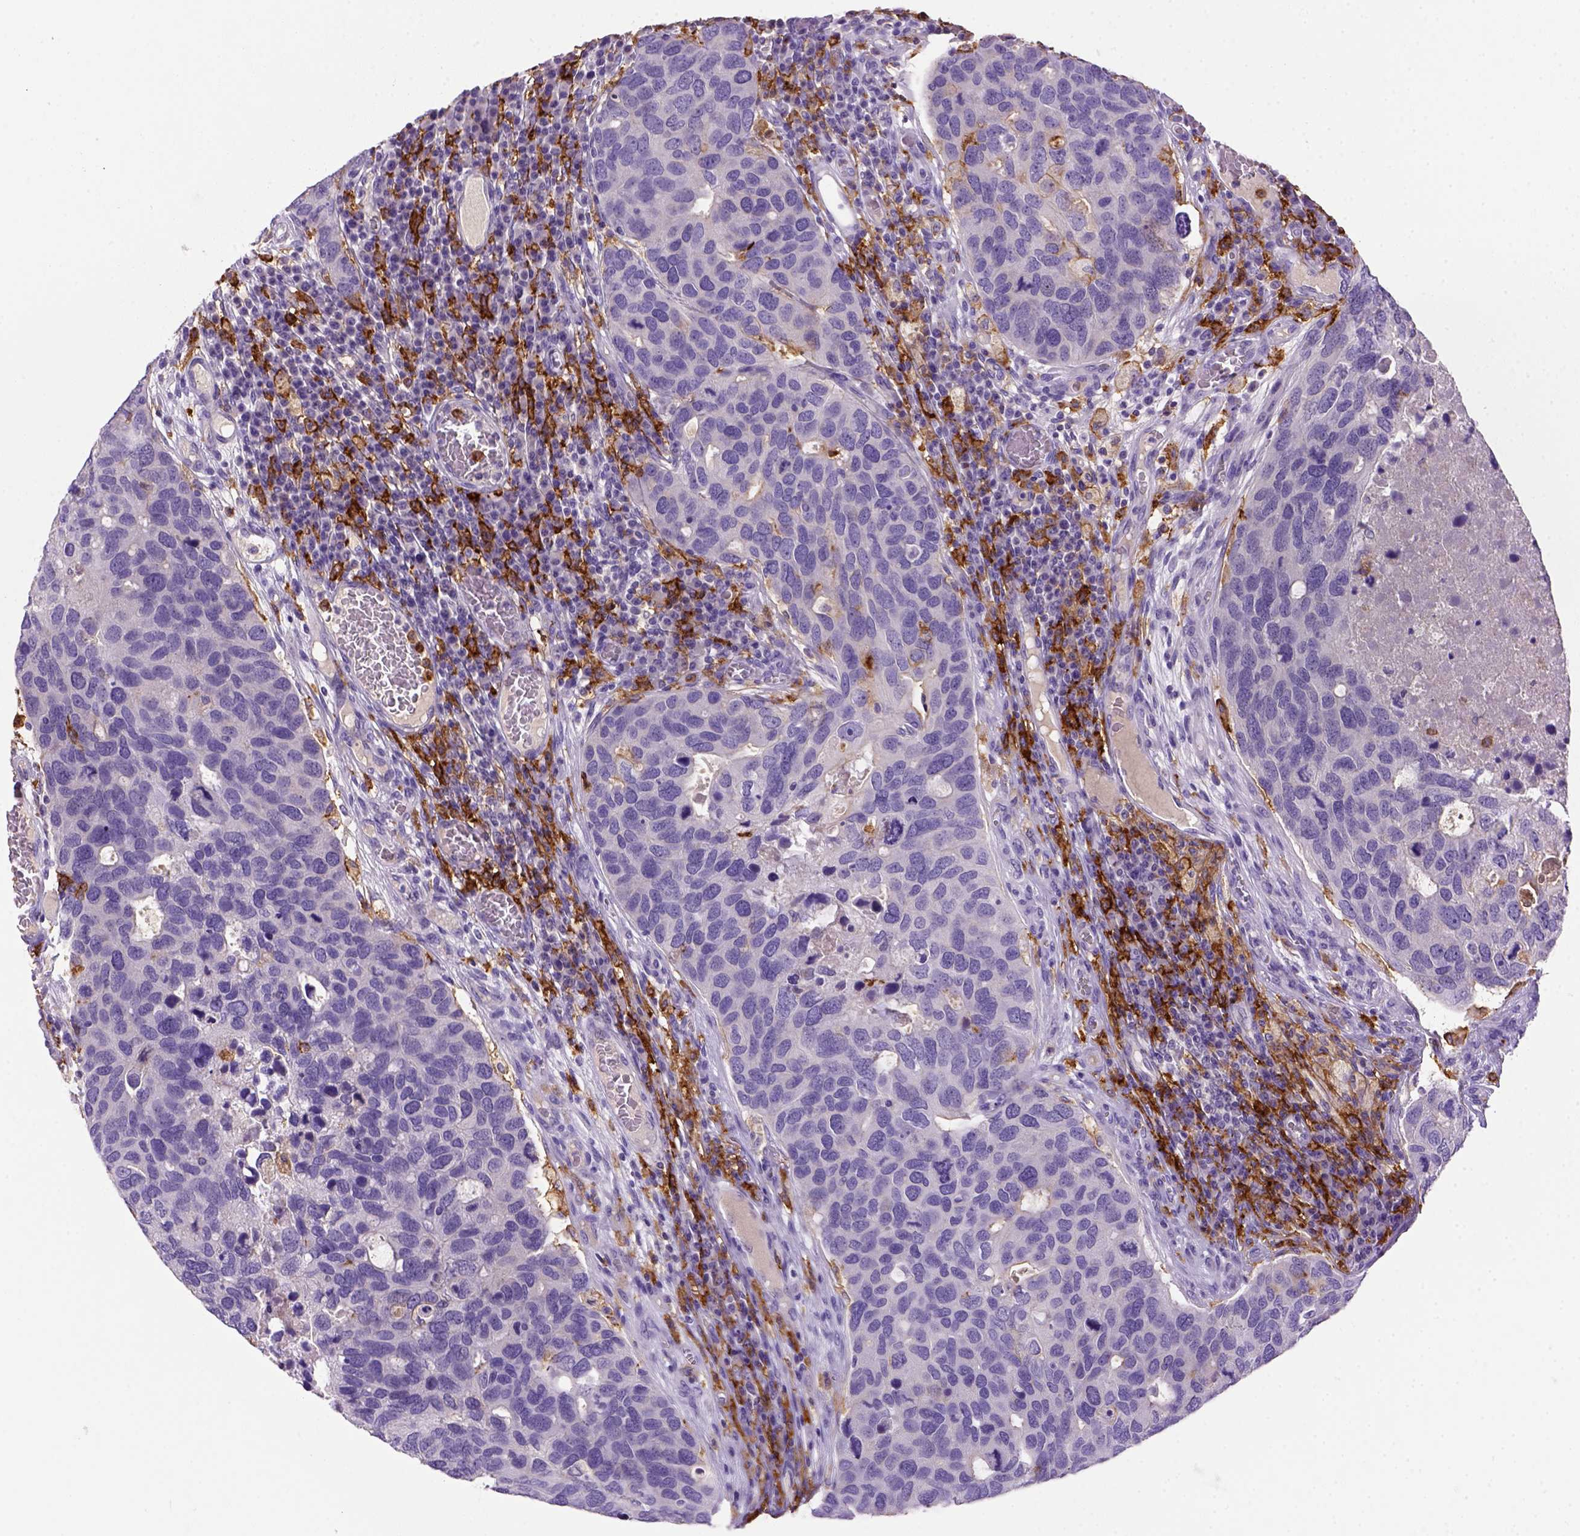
{"staining": {"intensity": "negative", "quantity": "none", "location": "none"}, "tissue": "breast cancer", "cell_type": "Tumor cells", "image_type": "cancer", "snomed": [{"axis": "morphology", "description": "Duct carcinoma"}, {"axis": "topography", "description": "Breast"}], "caption": "An IHC micrograph of breast infiltrating ductal carcinoma is shown. There is no staining in tumor cells of breast infiltrating ductal carcinoma. The staining is performed using DAB brown chromogen with nuclei counter-stained in using hematoxylin.", "gene": "CD14", "patient": {"sex": "female", "age": 83}}